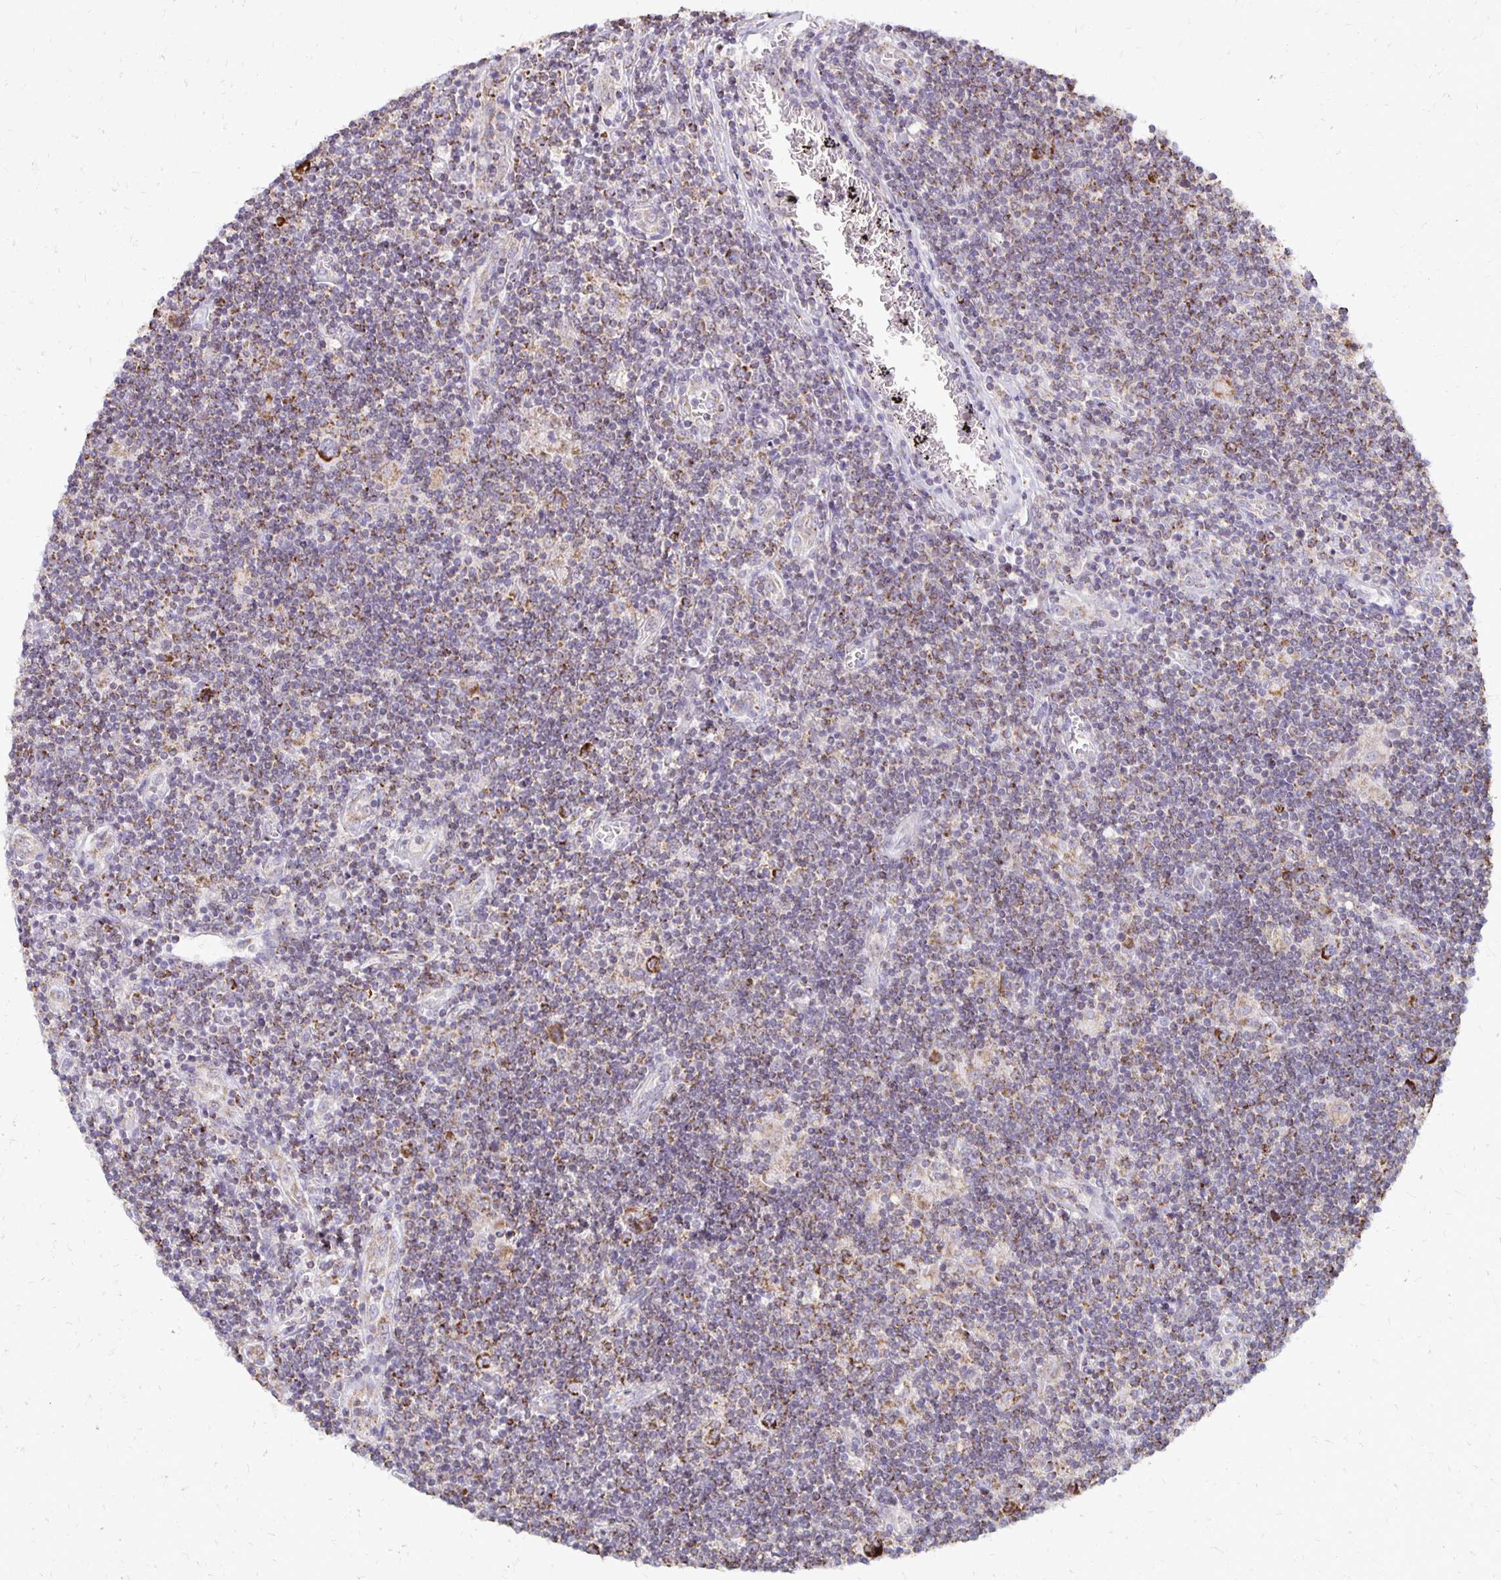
{"staining": {"intensity": "strong", "quantity": ">75%", "location": "cytoplasmic/membranous"}, "tissue": "lymphoma", "cell_type": "Tumor cells", "image_type": "cancer", "snomed": [{"axis": "morphology", "description": "Hodgkin's disease, NOS"}, {"axis": "topography", "description": "Lymph node"}], "caption": "Brown immunohistochemical staining in human Hodgkin's disease reveals strong cytoplasmic/membranous positivity in about >75% of tumor cells. Nuclei are stained in blue.", "gene": "IER3", "patient": {"sex": "male", "age": 40}}